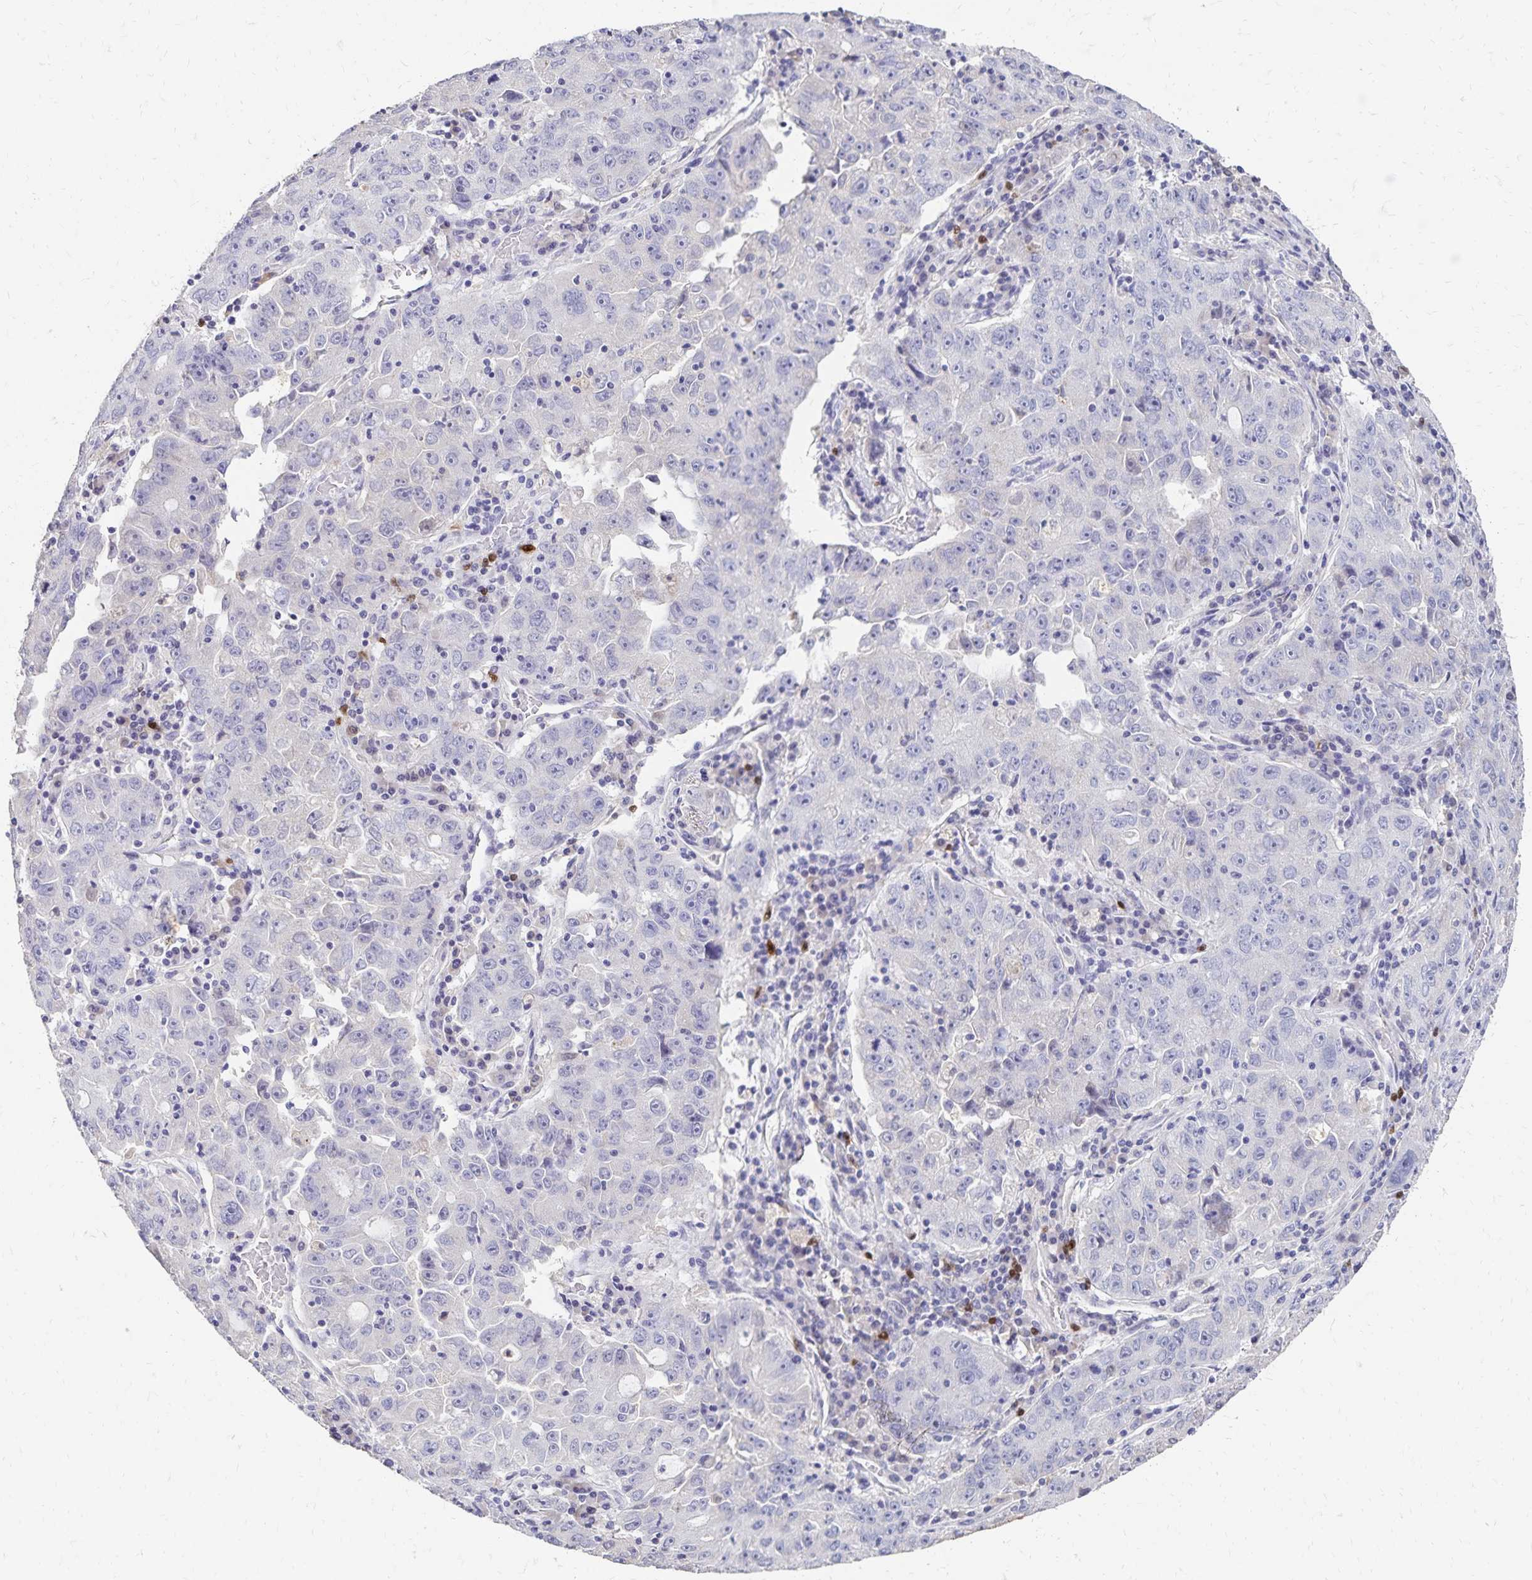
{"staining": {"intensity": "negative", "quantity": "none", "location": "none"}, "tissue": "lung cancer", "cell_type": "Tumor cells", "image_type": "cancer", "snomed": [{"axis": "morphology", "description": "Normal morphology"}, {"axis": "morphology", "description": "Adenocarcinoma, NOS"}, {"axis": "topography", "description": "Lymph node"}, {"axis": "topography", "description": "Lung"}], "caption": "Immunohistochemical staining of lung adenocarcinoma exhibits no significant staining in tumor cells.", "gene": "PAX5", "patient": {"sex": "female", "age": 57}}